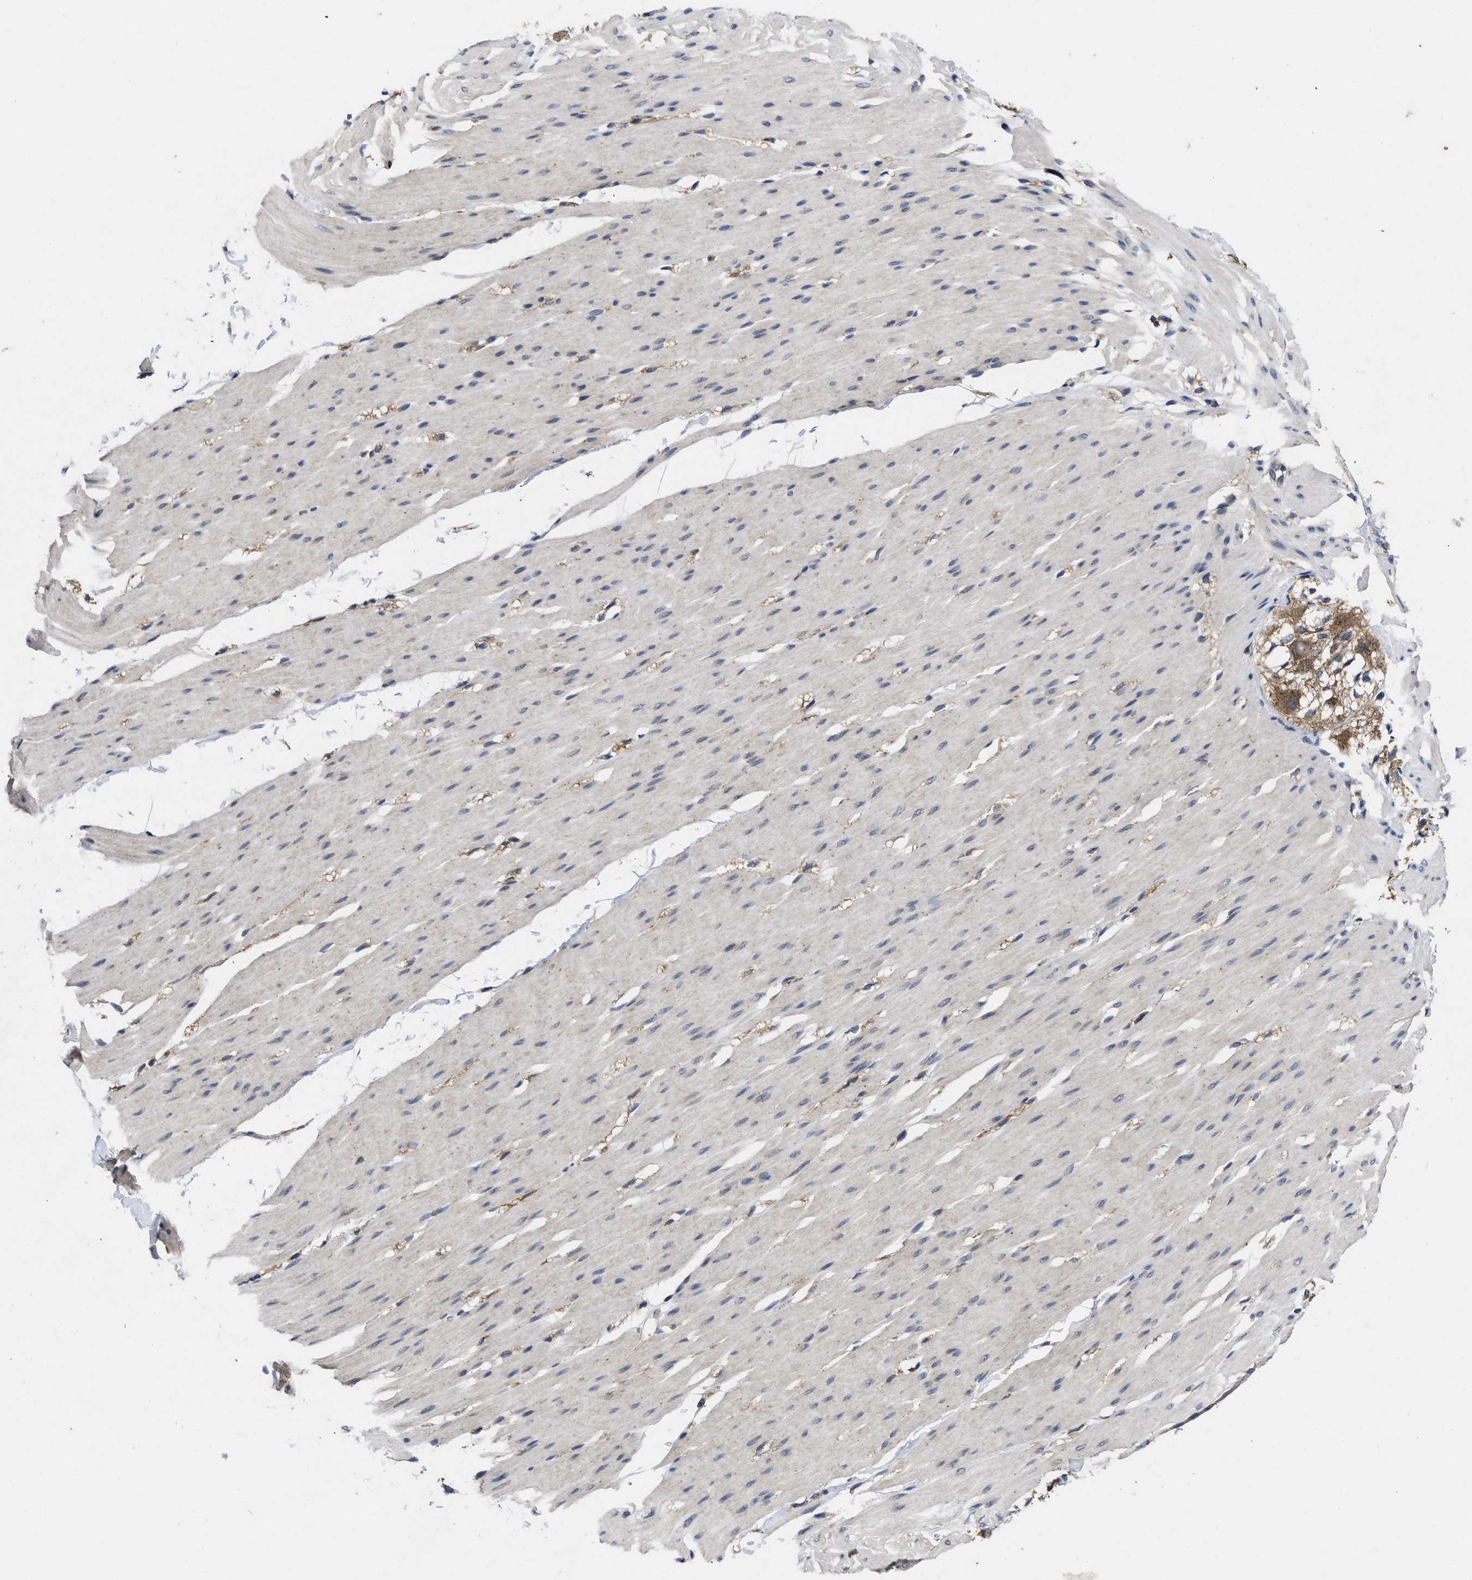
{"staining": {"intensity": "negative", "quantity": "none", "location": "none"}, "tissue": "smooth muscle", "cell_type": "Smooth muscle cells", "image_type": "normal", "snomed": [{"axis": "morphology", "description": "Normal tissue, NOS"}, {"axis": "topography", "description": "Smooth muscle"}, {"axis": "topography", "description": "Colon"}], "caption": "Immunohistochemistry (IHC) micrograph of benign human smooth muscle stained for a protein (brown), which reveals no staining in smooth muscle cells.", "gene": "PKD2", "patient": {"sex": "male", "age": 67}}